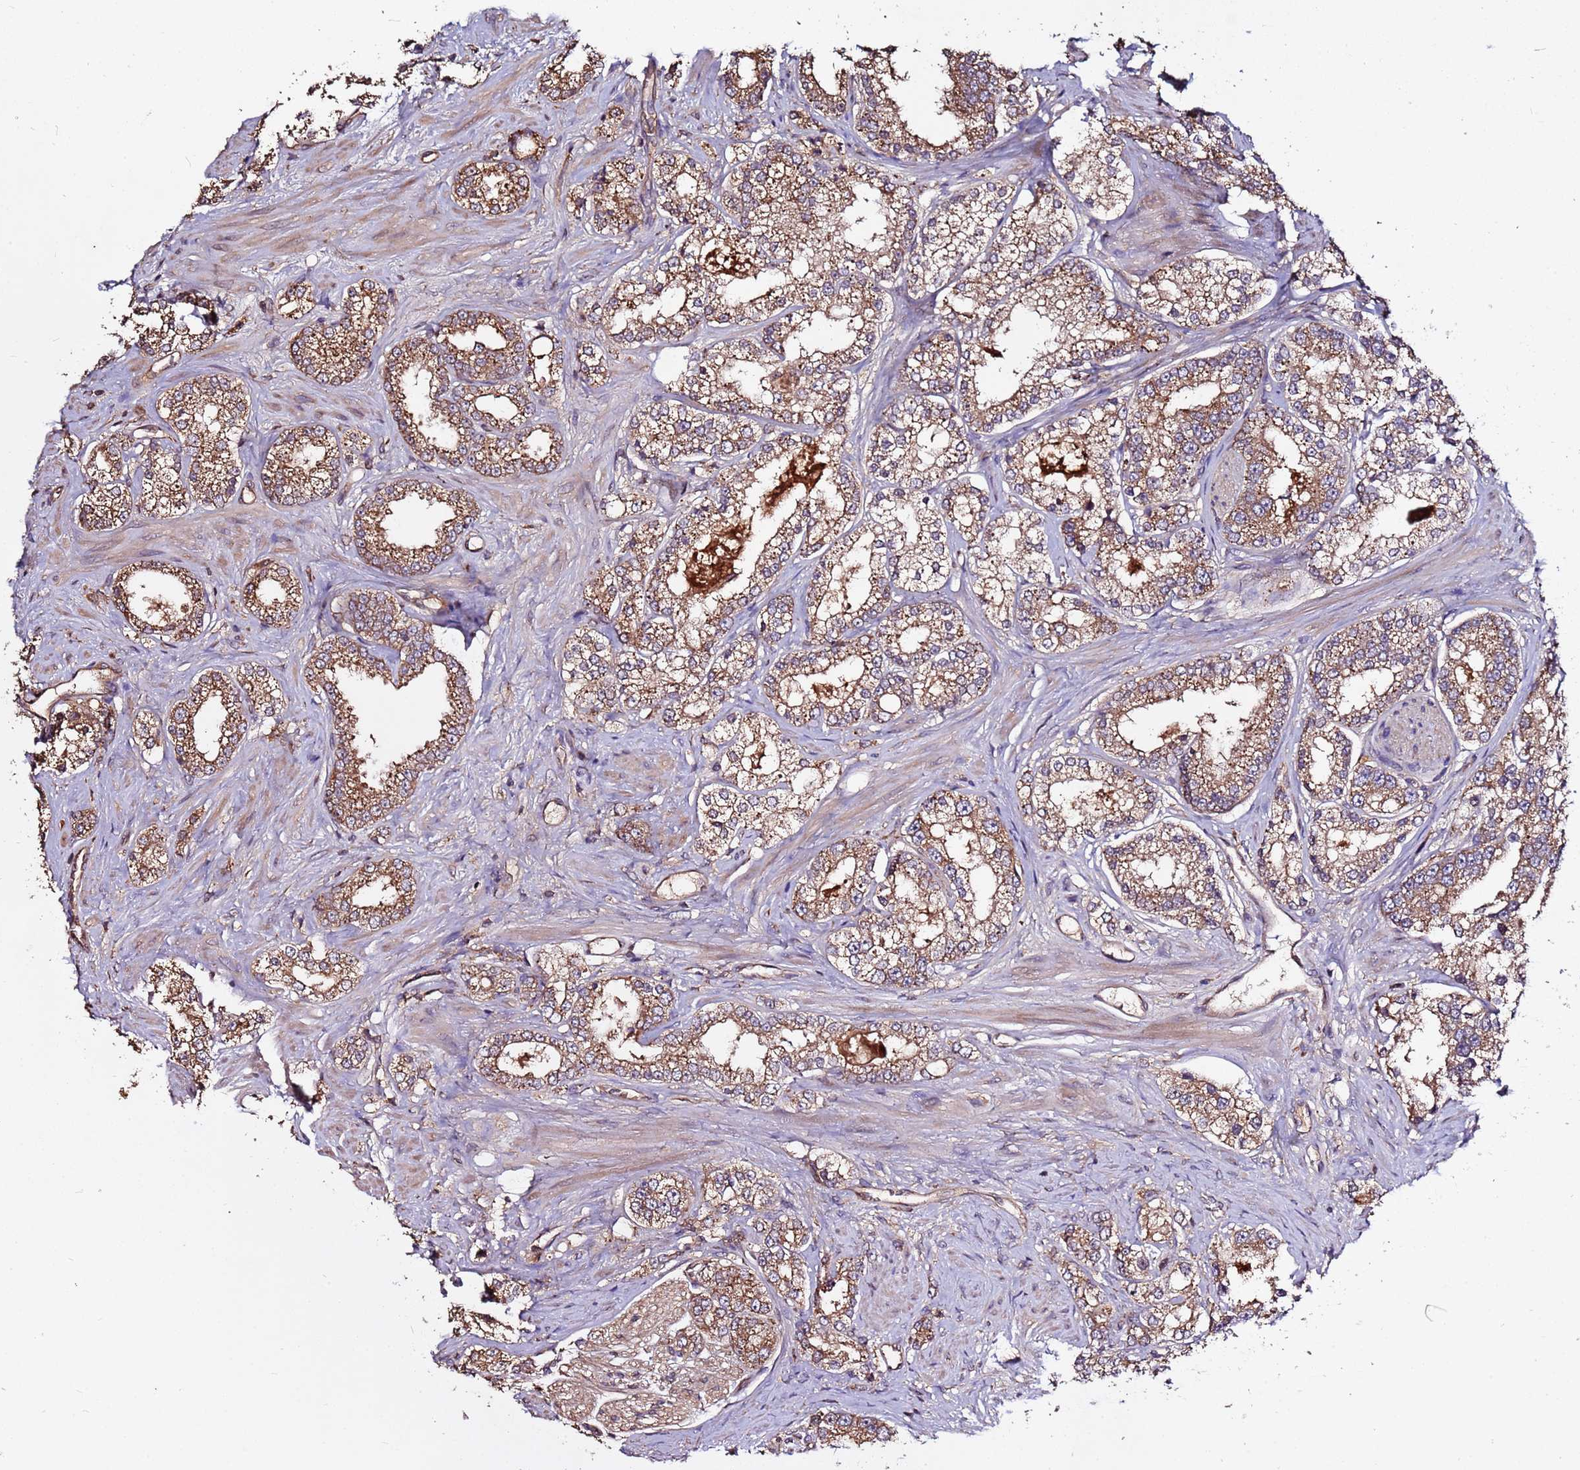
{"staining": {"intensity": "moderate", "quantity": ">75%", "location": "cytoplasmic/membranous"}, "tissue": "prostate cancer", "cell_type": "Tumor cells", "image_type": "cancer", "snomed": [{"axis": "morphology", "description": "Normal tissue, NOS"}, {"axis": "morphology", "description": "Adenocarcinoma, High grade"}, {"axis": "topography", "description": "Prostate"}], "caption": "Prostate cancer (high-grade adenocarcinoma) tissue reveals moderate cytoplasmic/membranous expression in approximately >75% of tumor cells, visualized by immunohistochemistry.", "gene": "RPS15A", "patient": {"sex": "male", "age": 83}}